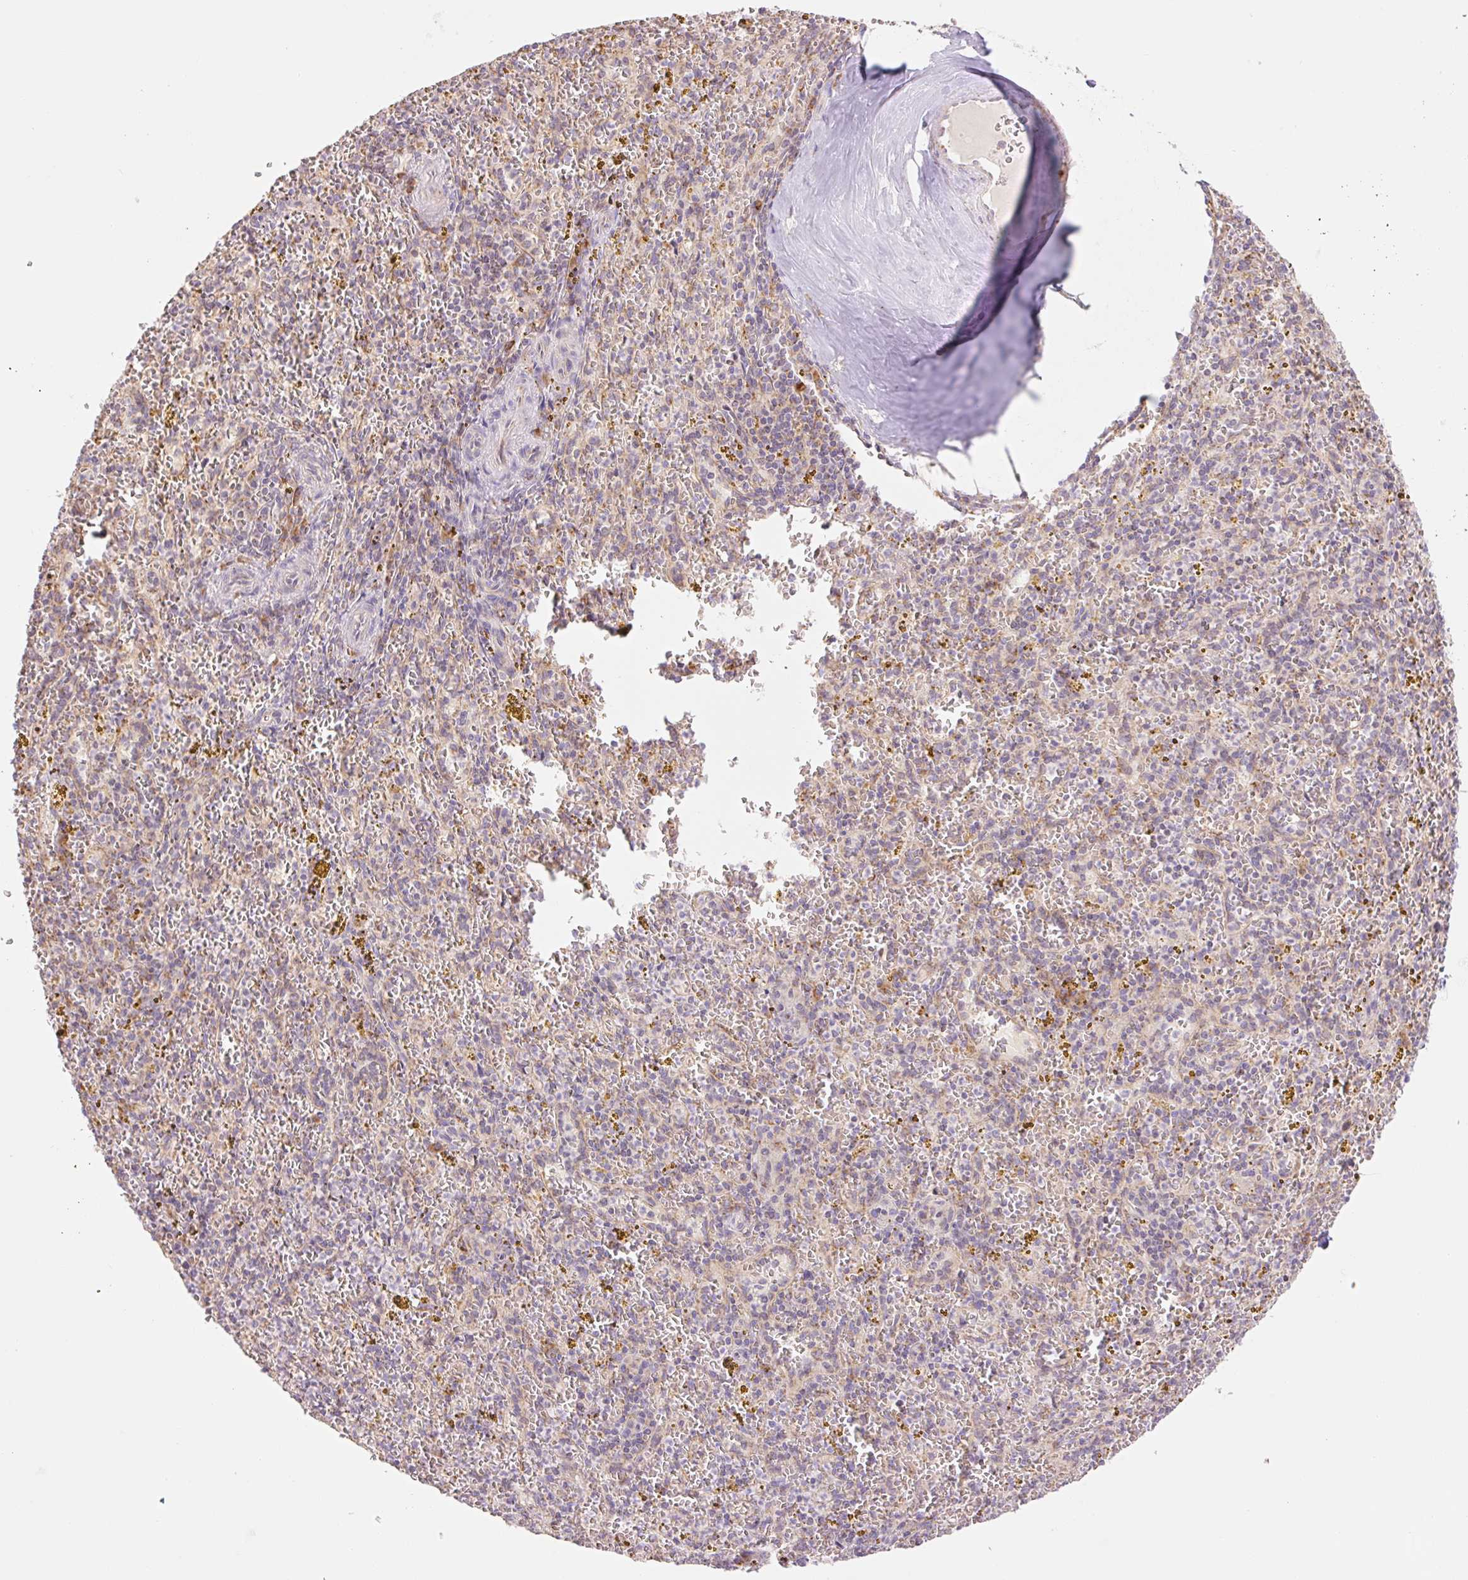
{"staining": {"intensity": "weak", "quantity": "<25%", "location": "cytoplasmic/membranous"}, "tissue": "spleen", "cell_type": "Cells in red pulp", "image_type": "normal", "snomed": [{"axis": "morphology", "description": "Normal tissue, NOS"}, {"axis": "topography", "description": "Spleen"}], "caption": "This micrograph is of unremarkable spleen stained with immunohistochemistry (IHC) to label a protein in brown with the nuclei are counter-stained blue. There is no positivity in cells in red pulp.", "gene": "GOSR2", "patient": {"sex": "male", "age": 57}}